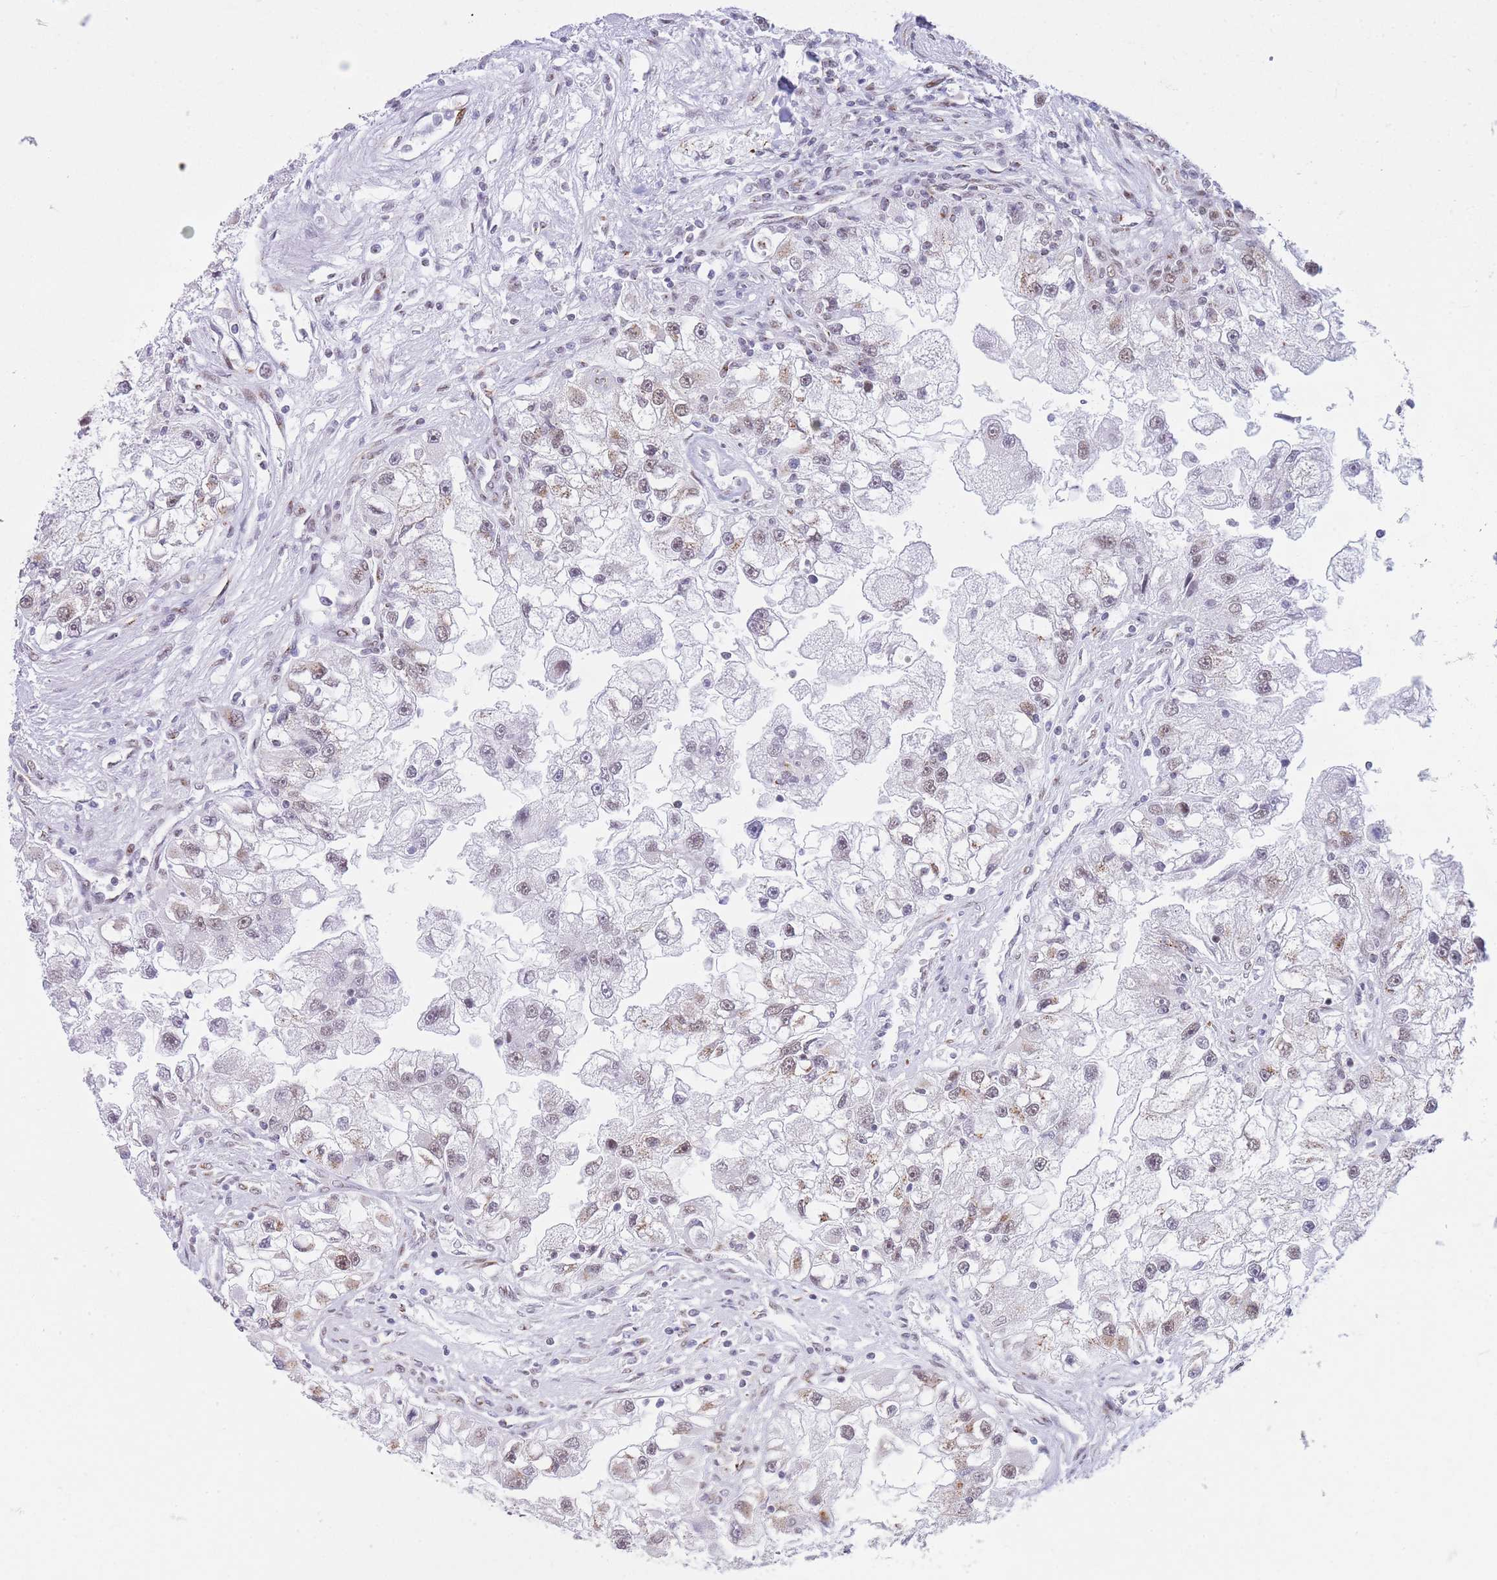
{"staining": {"intensity": "moderate", "quantity": "25%-75%", "location": "cytoplasmic/membranous,nuclear"}, "tissue": "renal cancer", "cell_type": "Tumor cells", "image_type": "cancer", "snomed": [{"axis": "morphology", "description": "Adenocarcinoma, NOS"}, {"axis": "topography", "description": "Kidney"}], "caption": "Adenocarcinoma (renal) was stained to show a protein in brown. There is medium levels of moderate cytoplasmic/membranous and nuclear staining in approximately 25%-75% of tumor cells. (Stains: DAB (3,3'-diaminobenzidine) in brown, nuclei in blue, Microscopy: brightfield microscopy at high magnification).", "gene": "INO80C", "patient": {"sex": "male", "age": 63}}